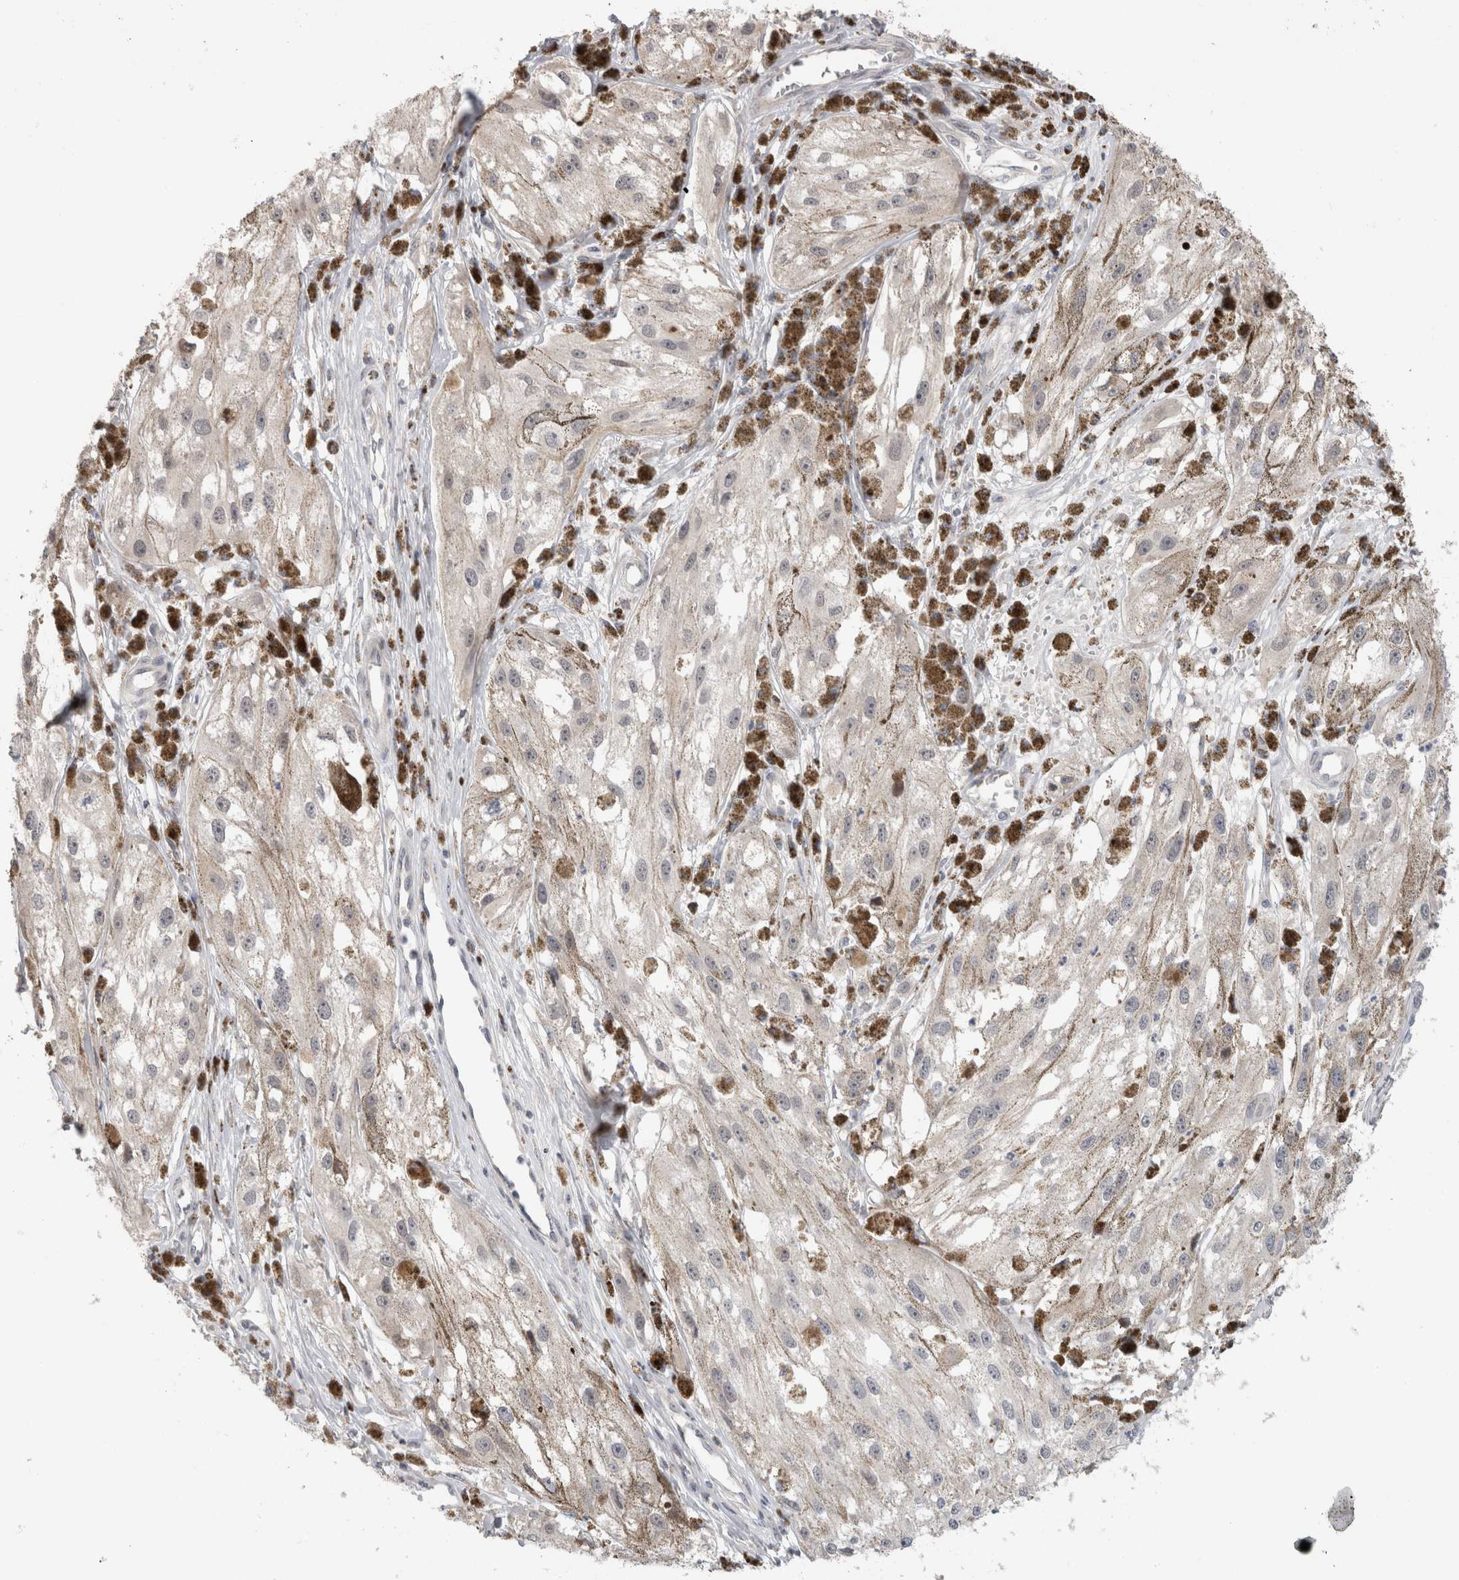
{"staining": {"intensity": "negative", "quantity": "none", "location": "none"}, "tissue": "melanoma", "cell_type": "Tumor cells", "image_type": "cancer", "snomed": [{"axis": "morphology", "description": "Malignant melanoma, NOS"}, {"axis": "topography", "description": "Skin"}], "caption": "IHC of human melanoma shows no expression in tumor cells.", "gene": "CRYBG1", "patient": {"sex": "male", "age": 88}}